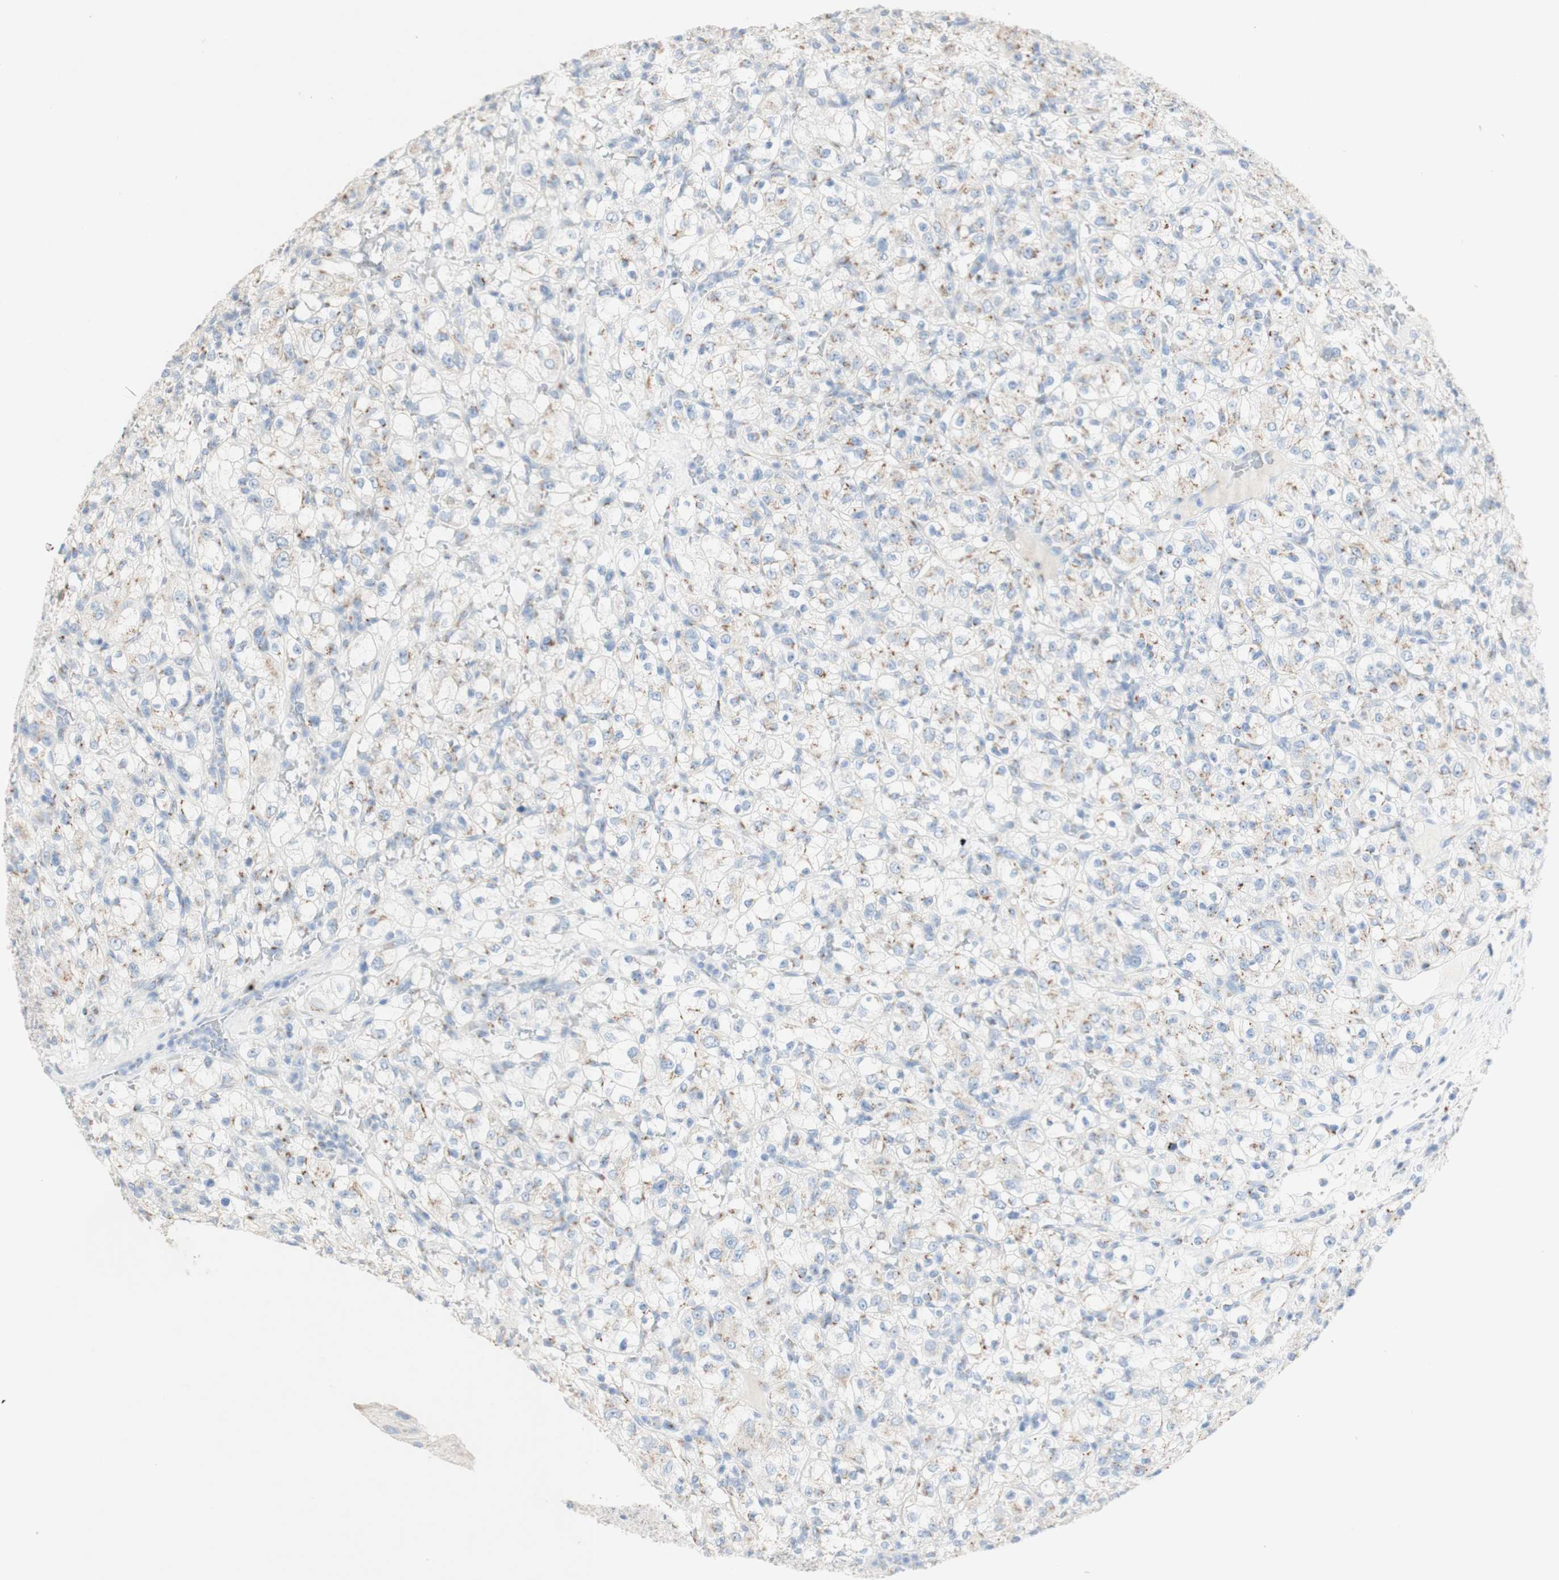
{"staining": {"intensity": "weak", "quantity": "25%-75%", "location": "cytoplasmic/membranous"}, "tissue": "renal cancer", "cell_type": "Tumor cells", "image_type": "cancer", "snomed": [{"axis": "morphology", "description": "Normal tissue, NOS"}, {"axis": "morphology", "description": "Adenocarcinoma, NOS"}, {"axis": "topography", "description": "Kidney"}], "caption": "Protein expression by immunohistochemistry demonstrates weak cytoplasmic/membranous expression in about 25%-75% of tumor cells in renal cancer (adenocarcinoma).", "gene": "MANEA", "patient": {"sex": "female", "age": 72}}